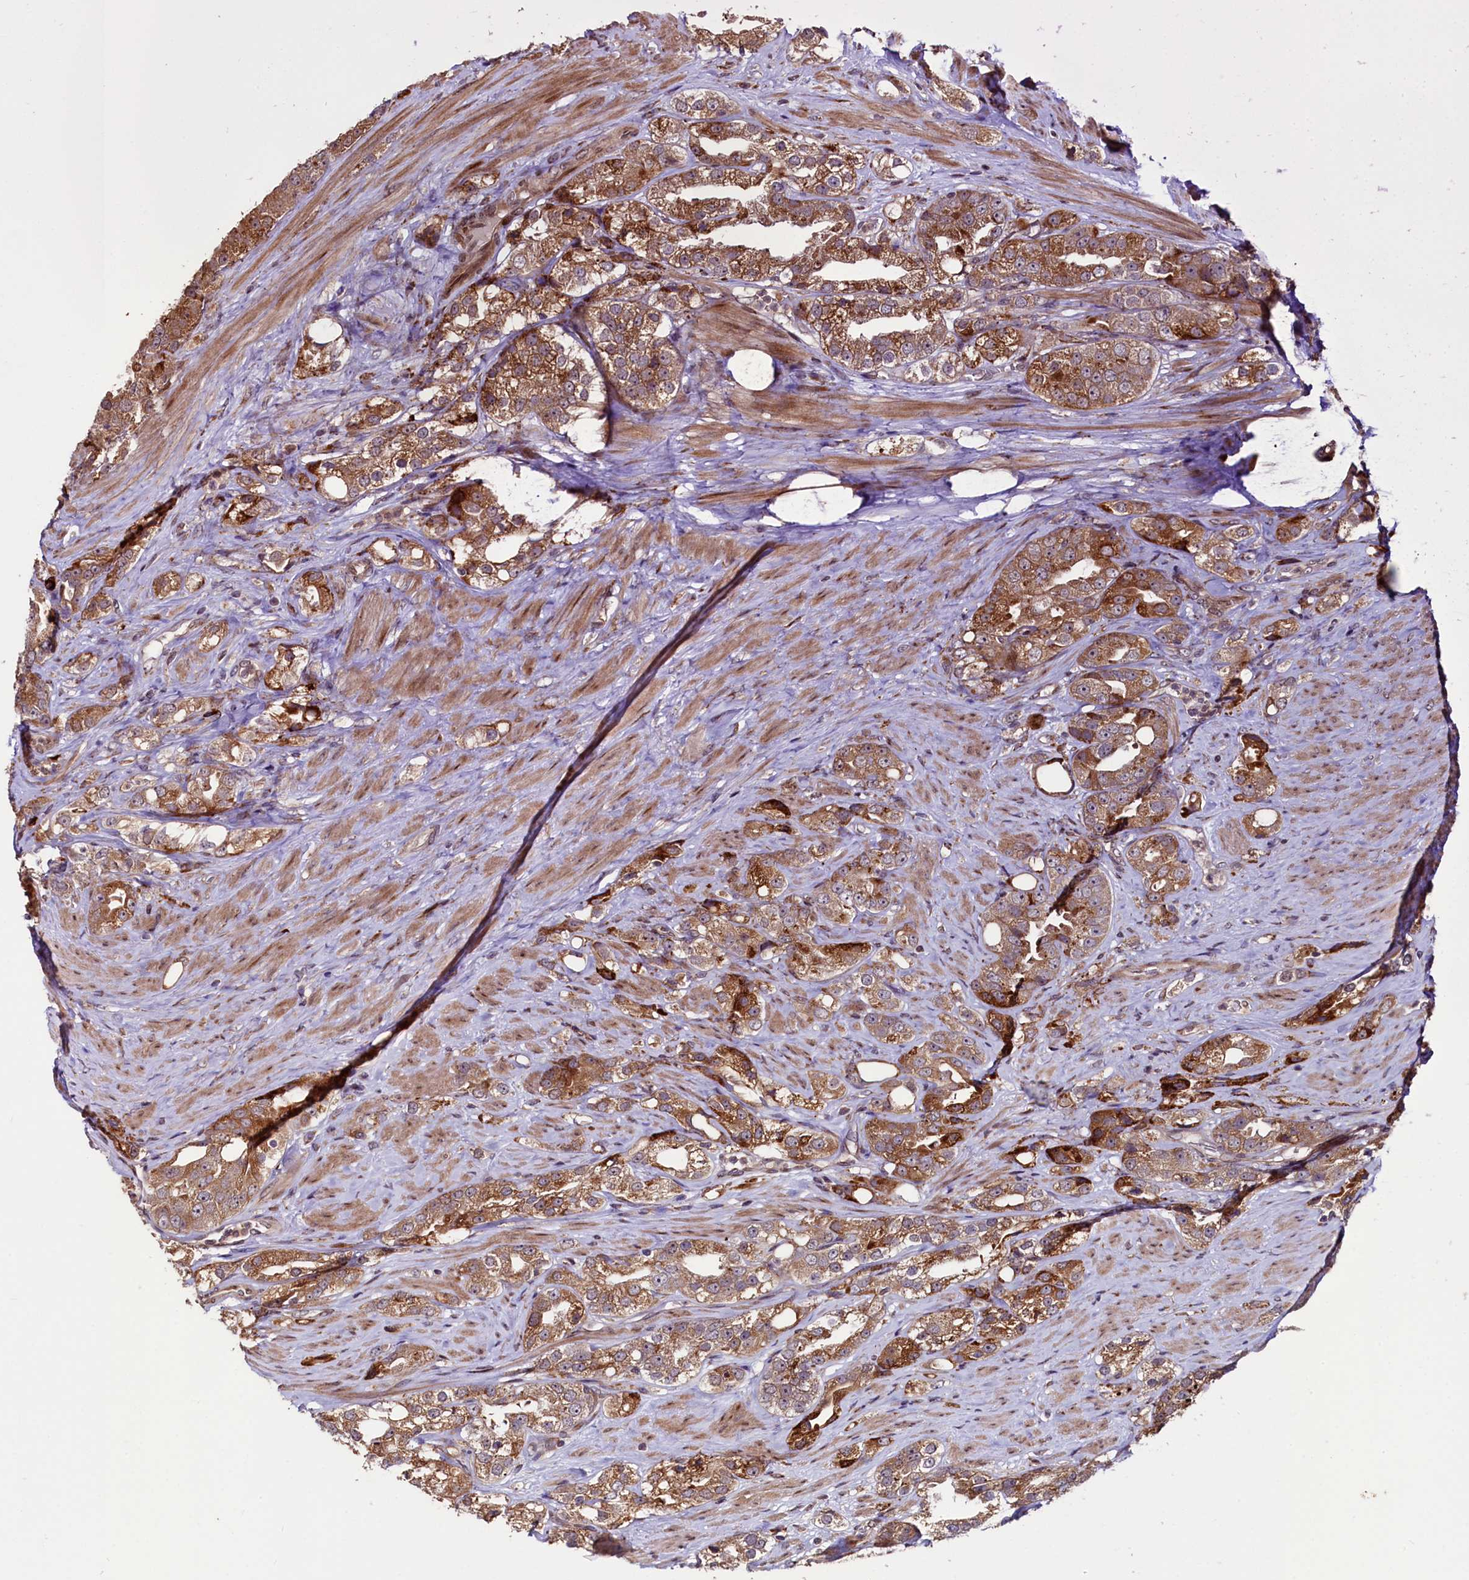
{"staining": {"intensity": "strong", "quantity": ">75%", "location": "cytoplasmic/membranous"}, "tissue": "prostate cancer", "cell_type": "Tumor cells", "image_type": "cancer", "snomed": [{"axis": "morphology", "description": "Adenocarcinoma, NOS"}, {"axis": "topography", "description": "Prostate"}], "caption": "Immunohistochemical staining of prostate cancer (adenocarcinoma) shows high levels of strong cytoplasmic/membranous protein positivity in about >75% of tumor cells. (Stains: DAB in brown, nuclei in blue, Microscopy: brightfield microscopy at high magnification).", "gene": "C5orf15", "patient": {"sex": "male", "age": 79}}